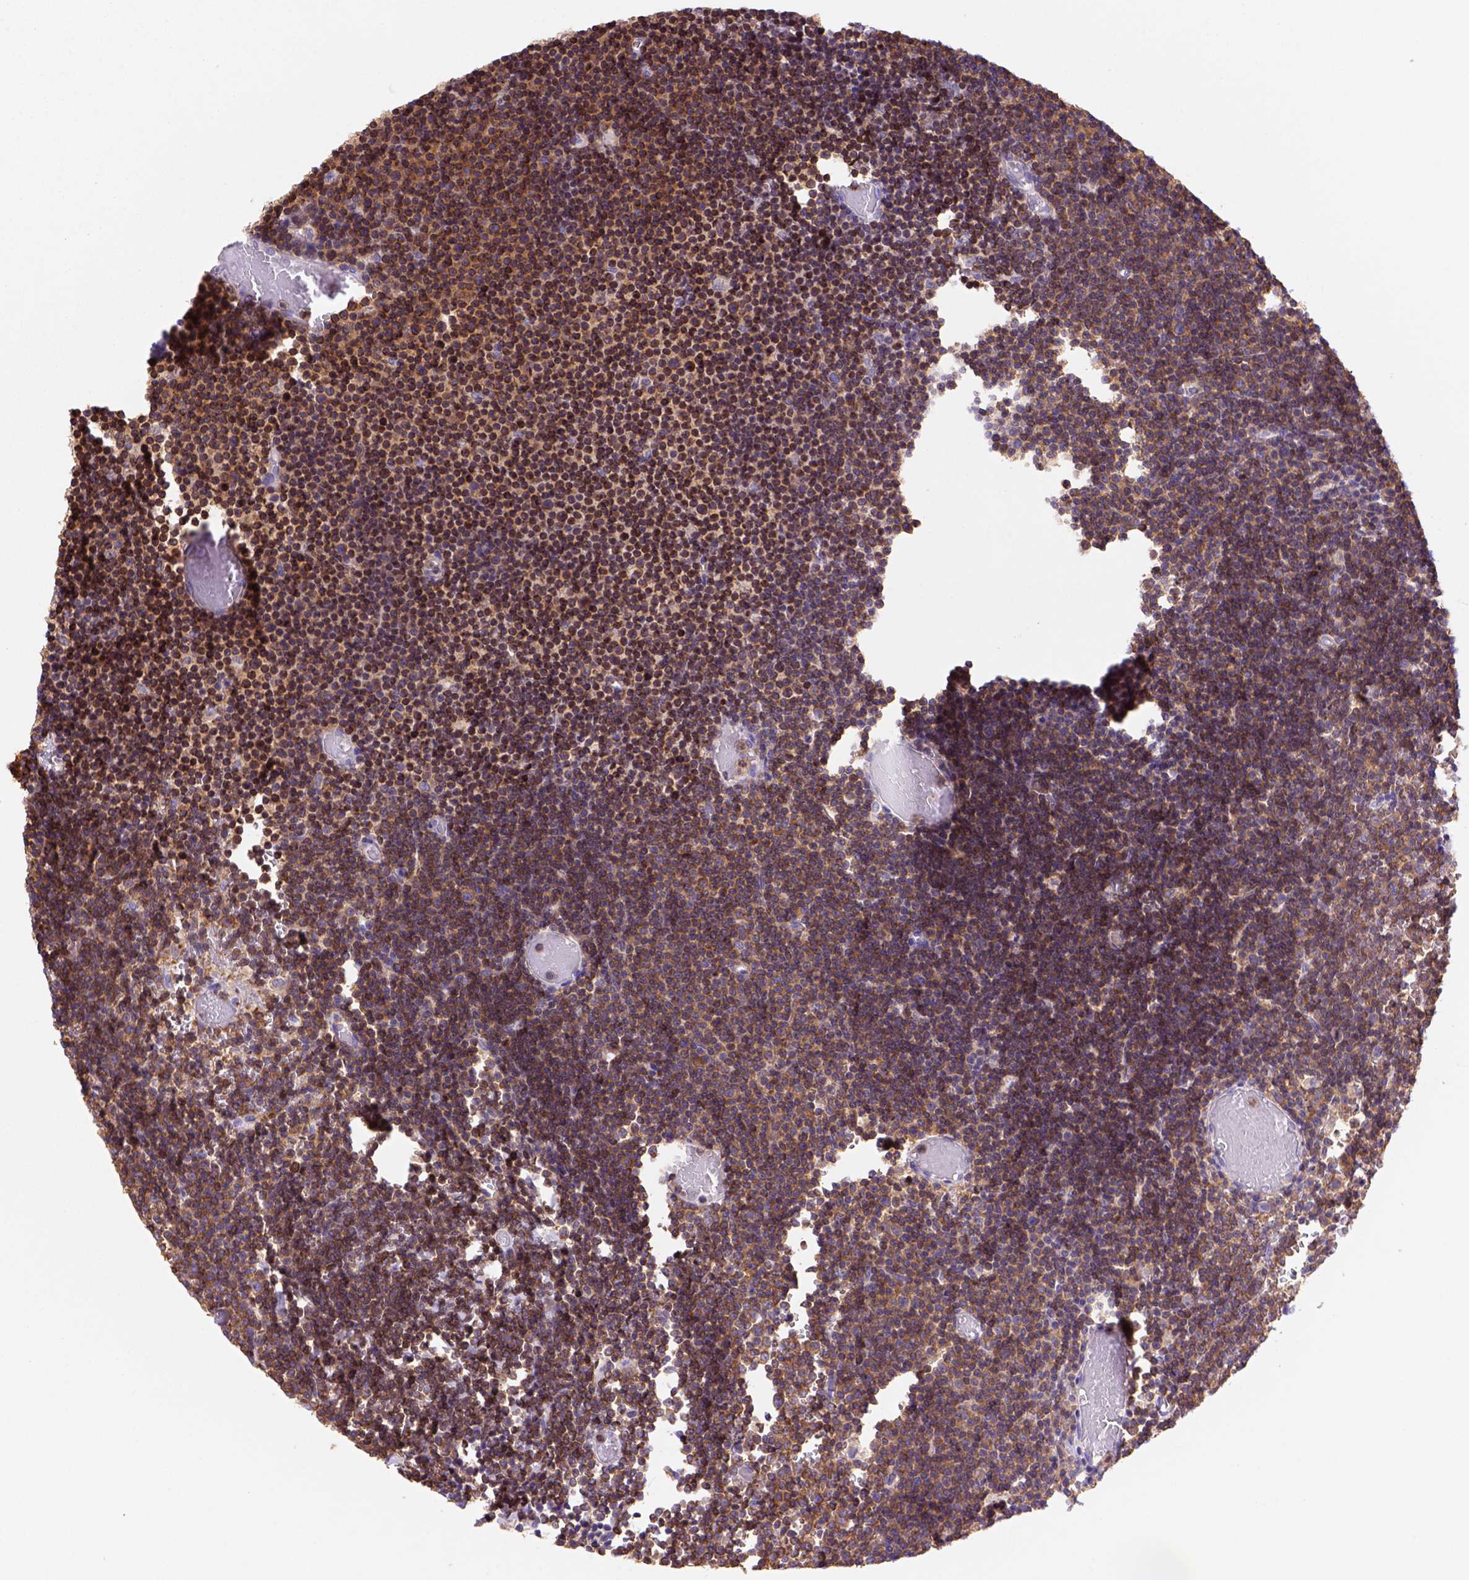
{"staining": {"intensity": "strong", "quantity": ">75%", "location": "cytoplasmic/membranous"}, "tissue": "lymphoma", "cell_type": "Tumor cells", "image_type": "cancer", "snomed": [{"axis": "morphology", "description": "Malignant lymphoma, non-Hodgkin's type, Low grade"}, {"axis": "topography", "description": "Brain"}], "caption": "Human malignant lymphoma, non-Hodgkin's type (low-grade) stained with a brown dye exhibits strong cytoplasmic/membranous positive expression in approximately >75% of tumor cells.", "gene": "INPP5D", "patient": {"sex": "female", "age": 66}}